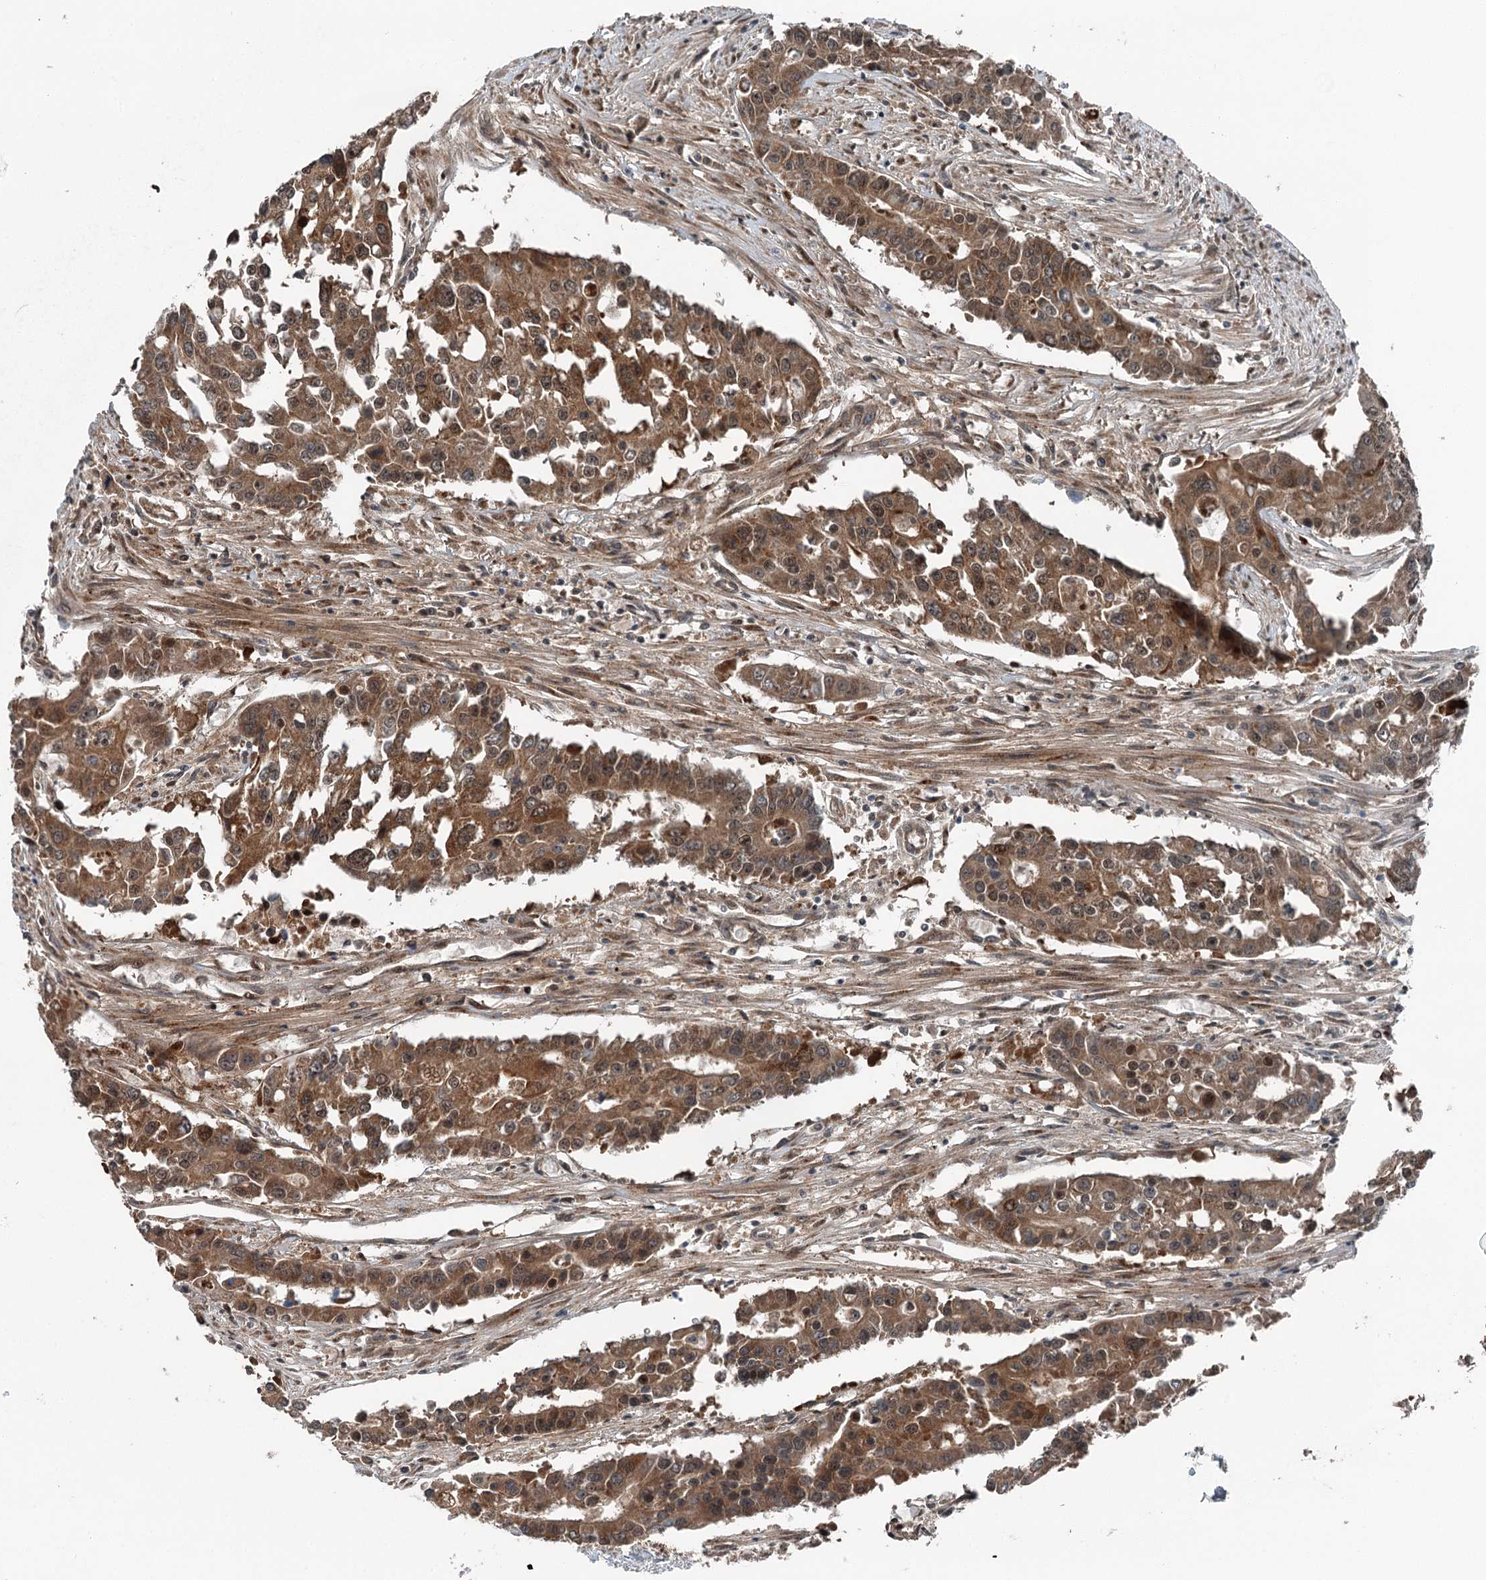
{"staining": {"intensity": "moderate", "quantity": ">75%", "location": "cytoplasmic/membranous,nuclear"}, "tissue": "colorectal cancer", "cell_type": "Tumor cells", "image_type": "cancer", "snomed": [{"axis": "morphology", "description": "Adenocarcinoma, NOS"}, {"axis": "topography", "description": "Colon"}], "caption": "There is medium levels of moderate cytoplasmic/membranous and nuclear positivity in tumor cells of colorectal cancer, as demonstrated by immunohistochemical staining (brown color).", "gene": "WAPL", "patient": {"sex": "male", "age": 77}}